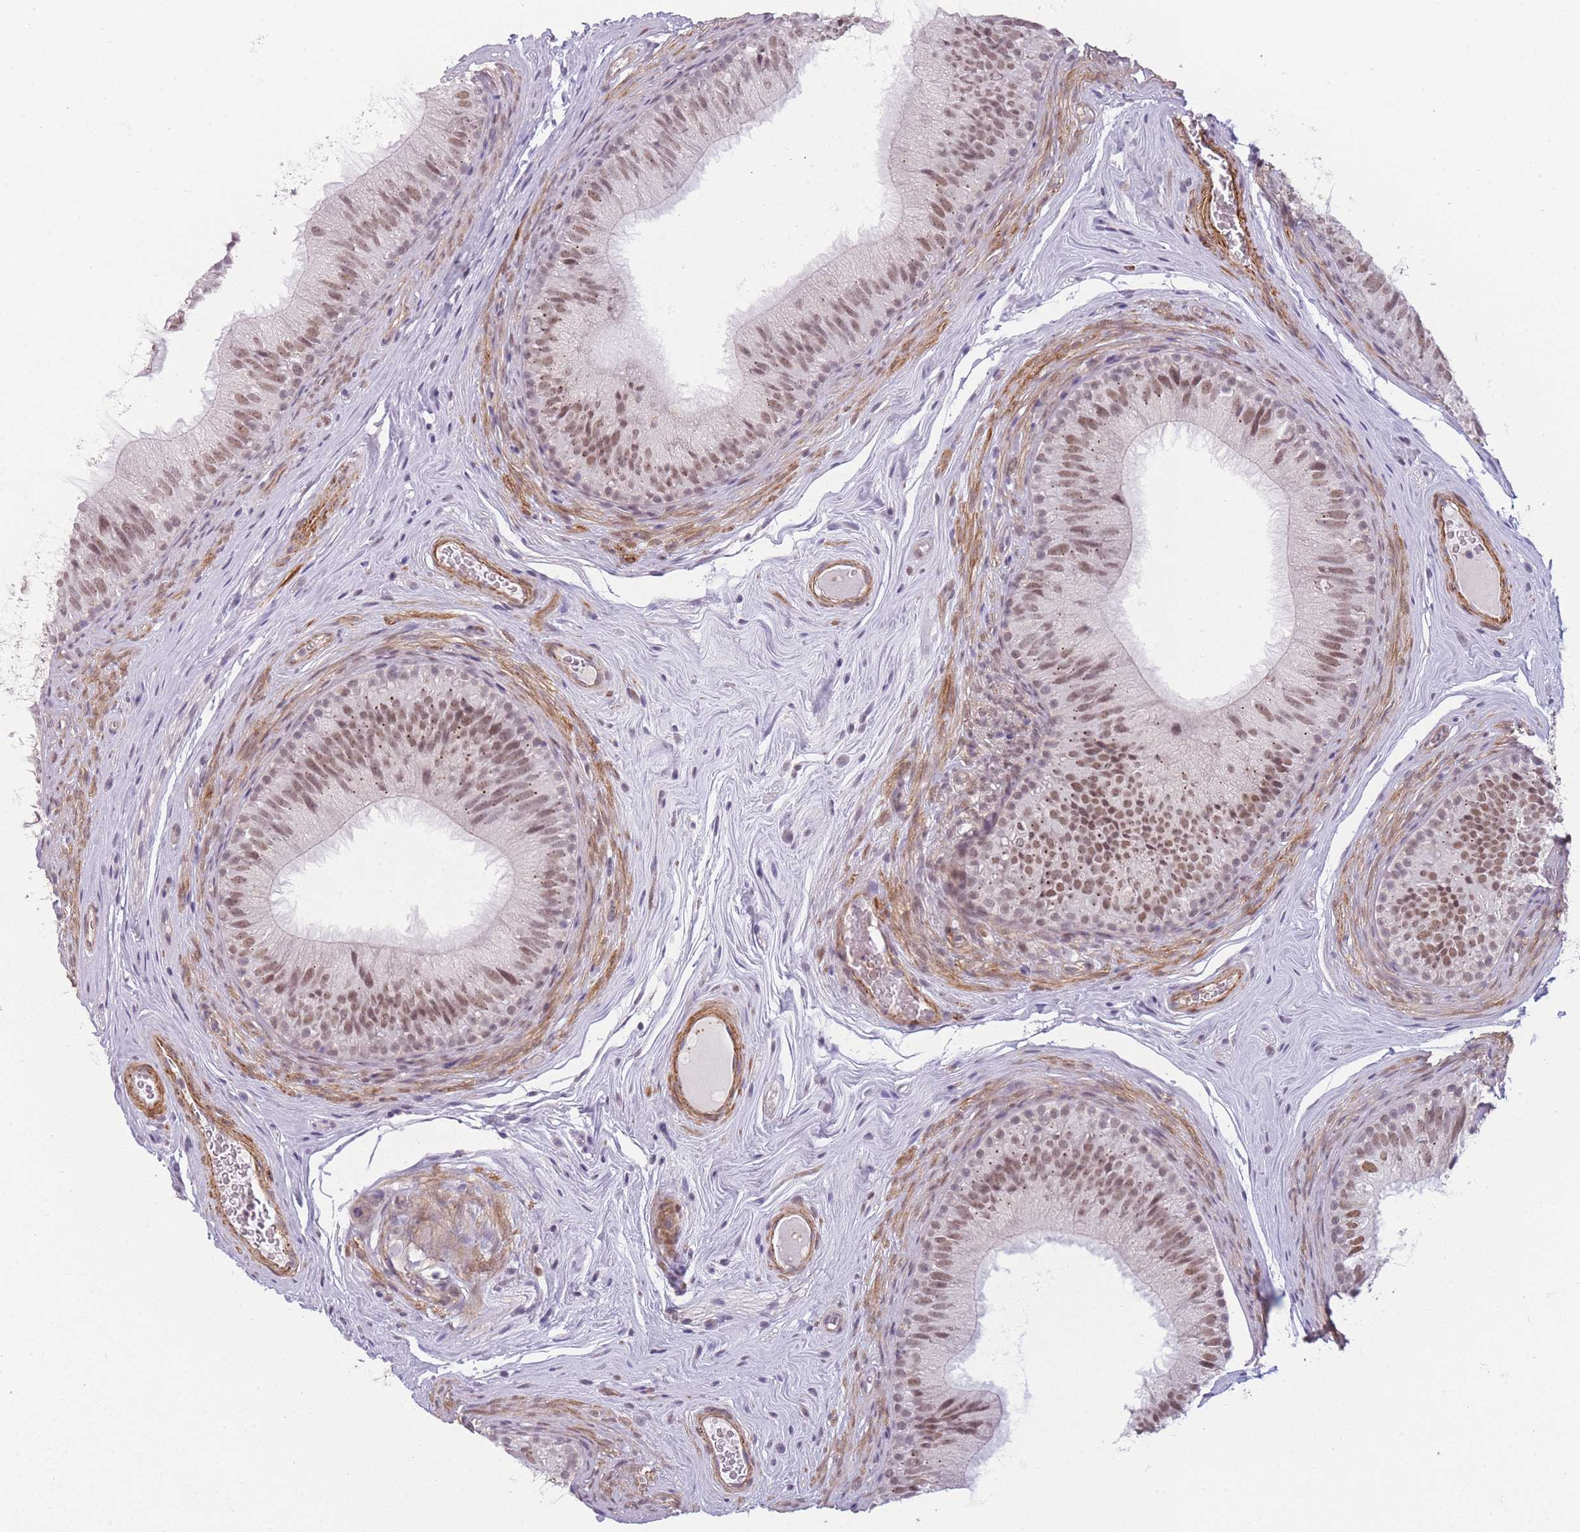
{"staining": {"intensity": "moderate", "quantity": ">75%", "location": "nuclear"}, "tissue": "epididymis", "cell_type": "Glandular cells", "image_type": "normal", "snomed": [{"axis": "morphology", "description": "Normal tissue, NOS"}, {"axis": "topography", "description": "Epididymis"}], "caption": "Unremarkable epididymis demonstrates moderate nuclear expression in about >75% of glandular cells.", "gene": "SIN3B", "patient": {"sex": "male", "age": 34}}